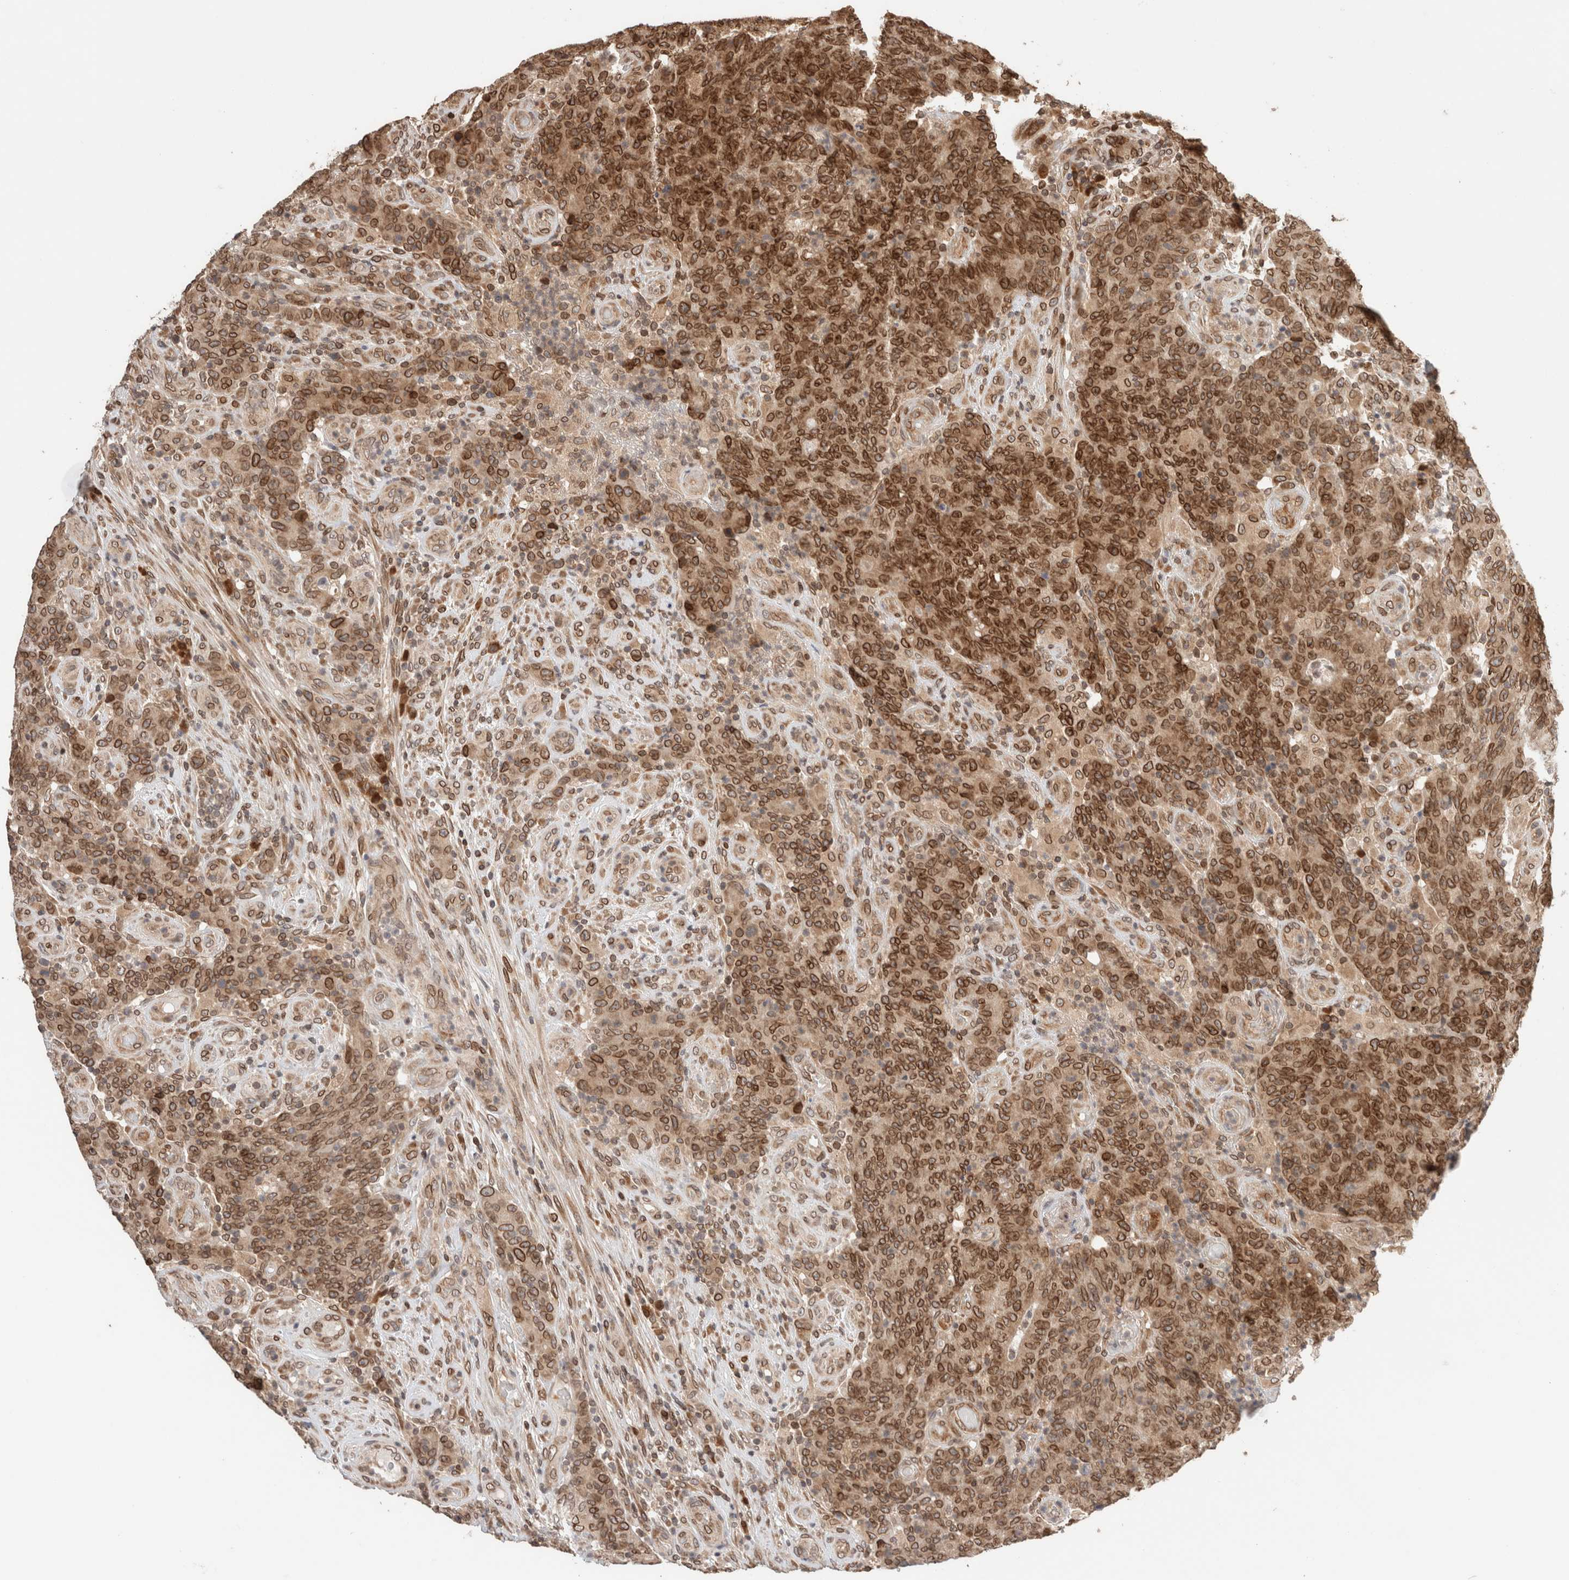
{"staining": {"intensity": "strong", "quantity": ">75%", "location": "cytoplasmic/membranous,nuclear"}, "tissue": "colorectal cancer", "cell_type": "Tumor cells", "image_type": "cancer", "snomed": [{"axis": "morphology", "description": "Normal tissue, NOS"}, {"axis": "morphology", "description": "Adenocarcinoma, NOS"}, {"axis": "topography", "description": "Colon"}], "caption": "Immunohistochemical staining of human adenocarcinoma (colorectal) reveals strong cytoplasmic/membranous and nuclear protein staining in approximately >75% of tumor cells.", "gene": "TPR", "patient": {"sex": "female", "age": 75}}